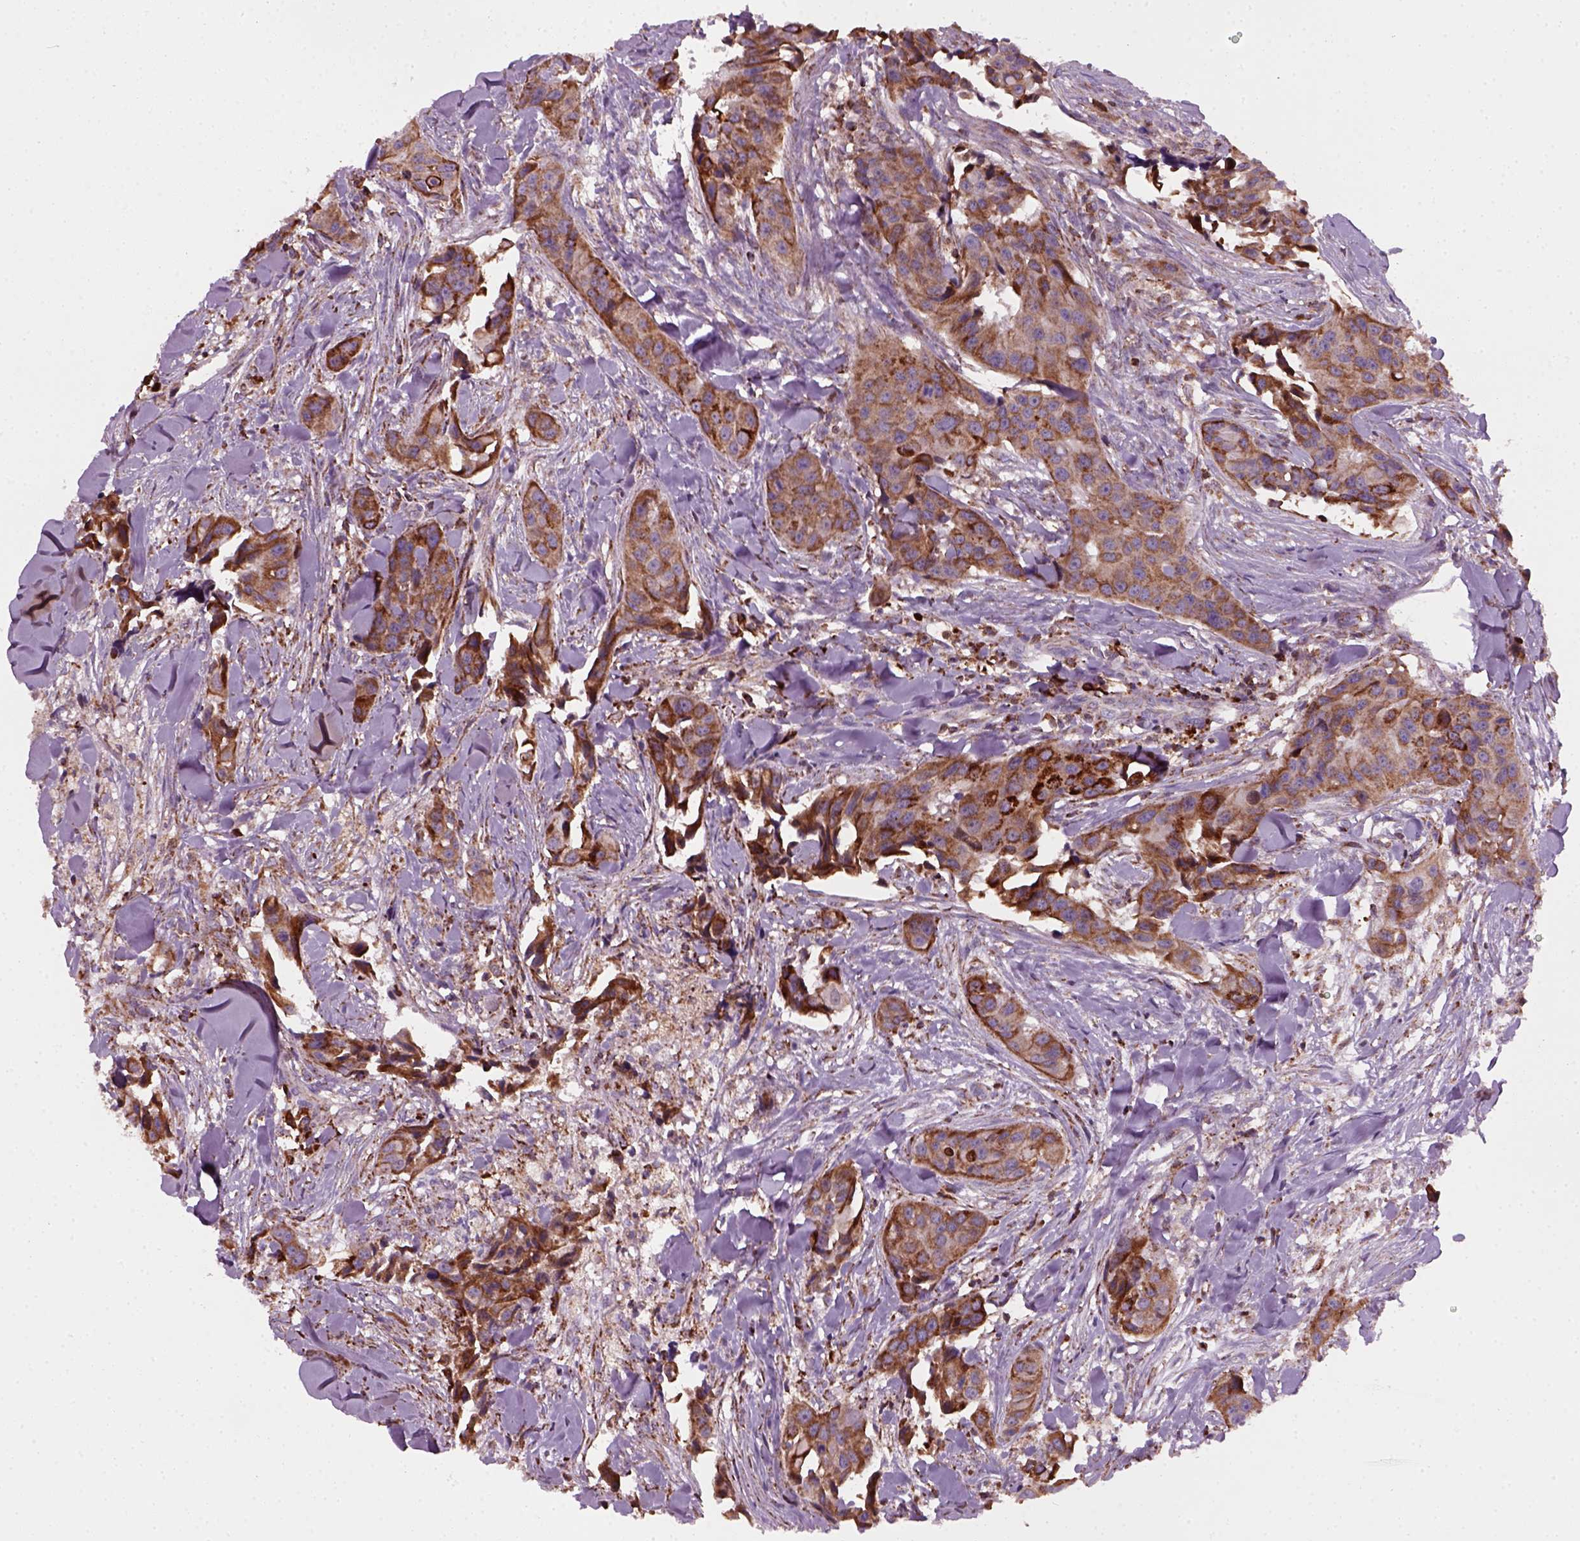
{"staining": {"intensity": "weak", "quantity": ">75%", "location": "cytoplasmic/membranous"}, "tissue": "head and neck cancer", "cell_type": "Tumor cells", "image_type": "cancer", "snomed": [{"axis": "morphology", "description": "Adenocarcinoma, NOS"}, {"axis": "topography", "description": "Head-Neck"}], "caption": "Head and neck cancer (adenocarcinoma) stained for a protein demonstrates weak cytoplasmic/membranous positivity in tumor cells.", "gene": "NUDT16L1", "patient": {"sex": "male", "age": 76}}